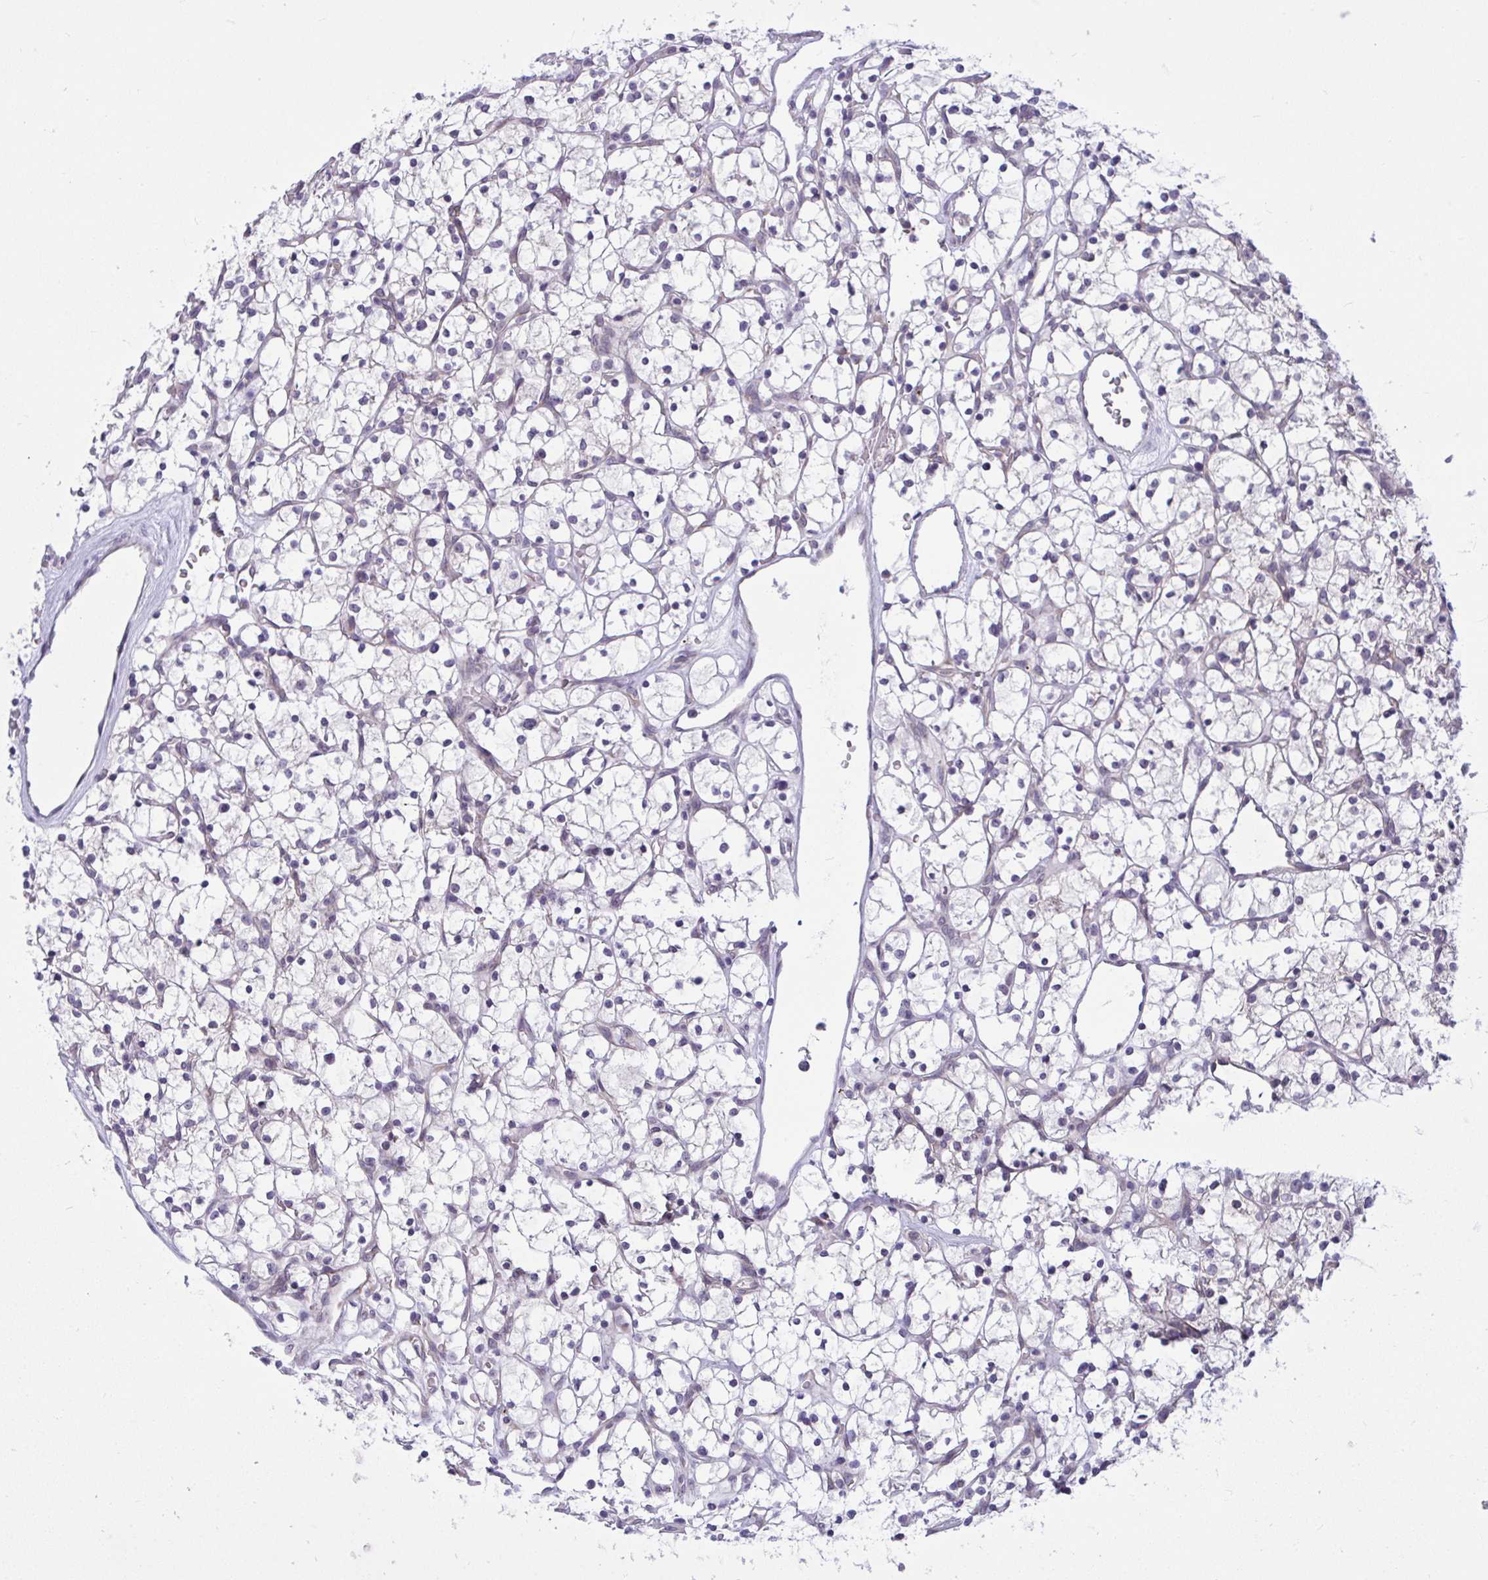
{"staining": {"intensity": "negative", "quantity": "none", "location": "none"}, "tissue": "renal cancer", "cell_type": "Tumor cells", "image_type": "cancer", "snomed": [{"axis": "morphology", "description": "Adenocarcinoma, NOS"}, {"axis": "topography", "description": "Kidney"}], "caption": "IHC micrograph of human renal cancer stained for a protein (brown), which reveals no staining in tumor cells.", "gene": "CAMLG", "patient": {"sex": "female", "age": 64}}